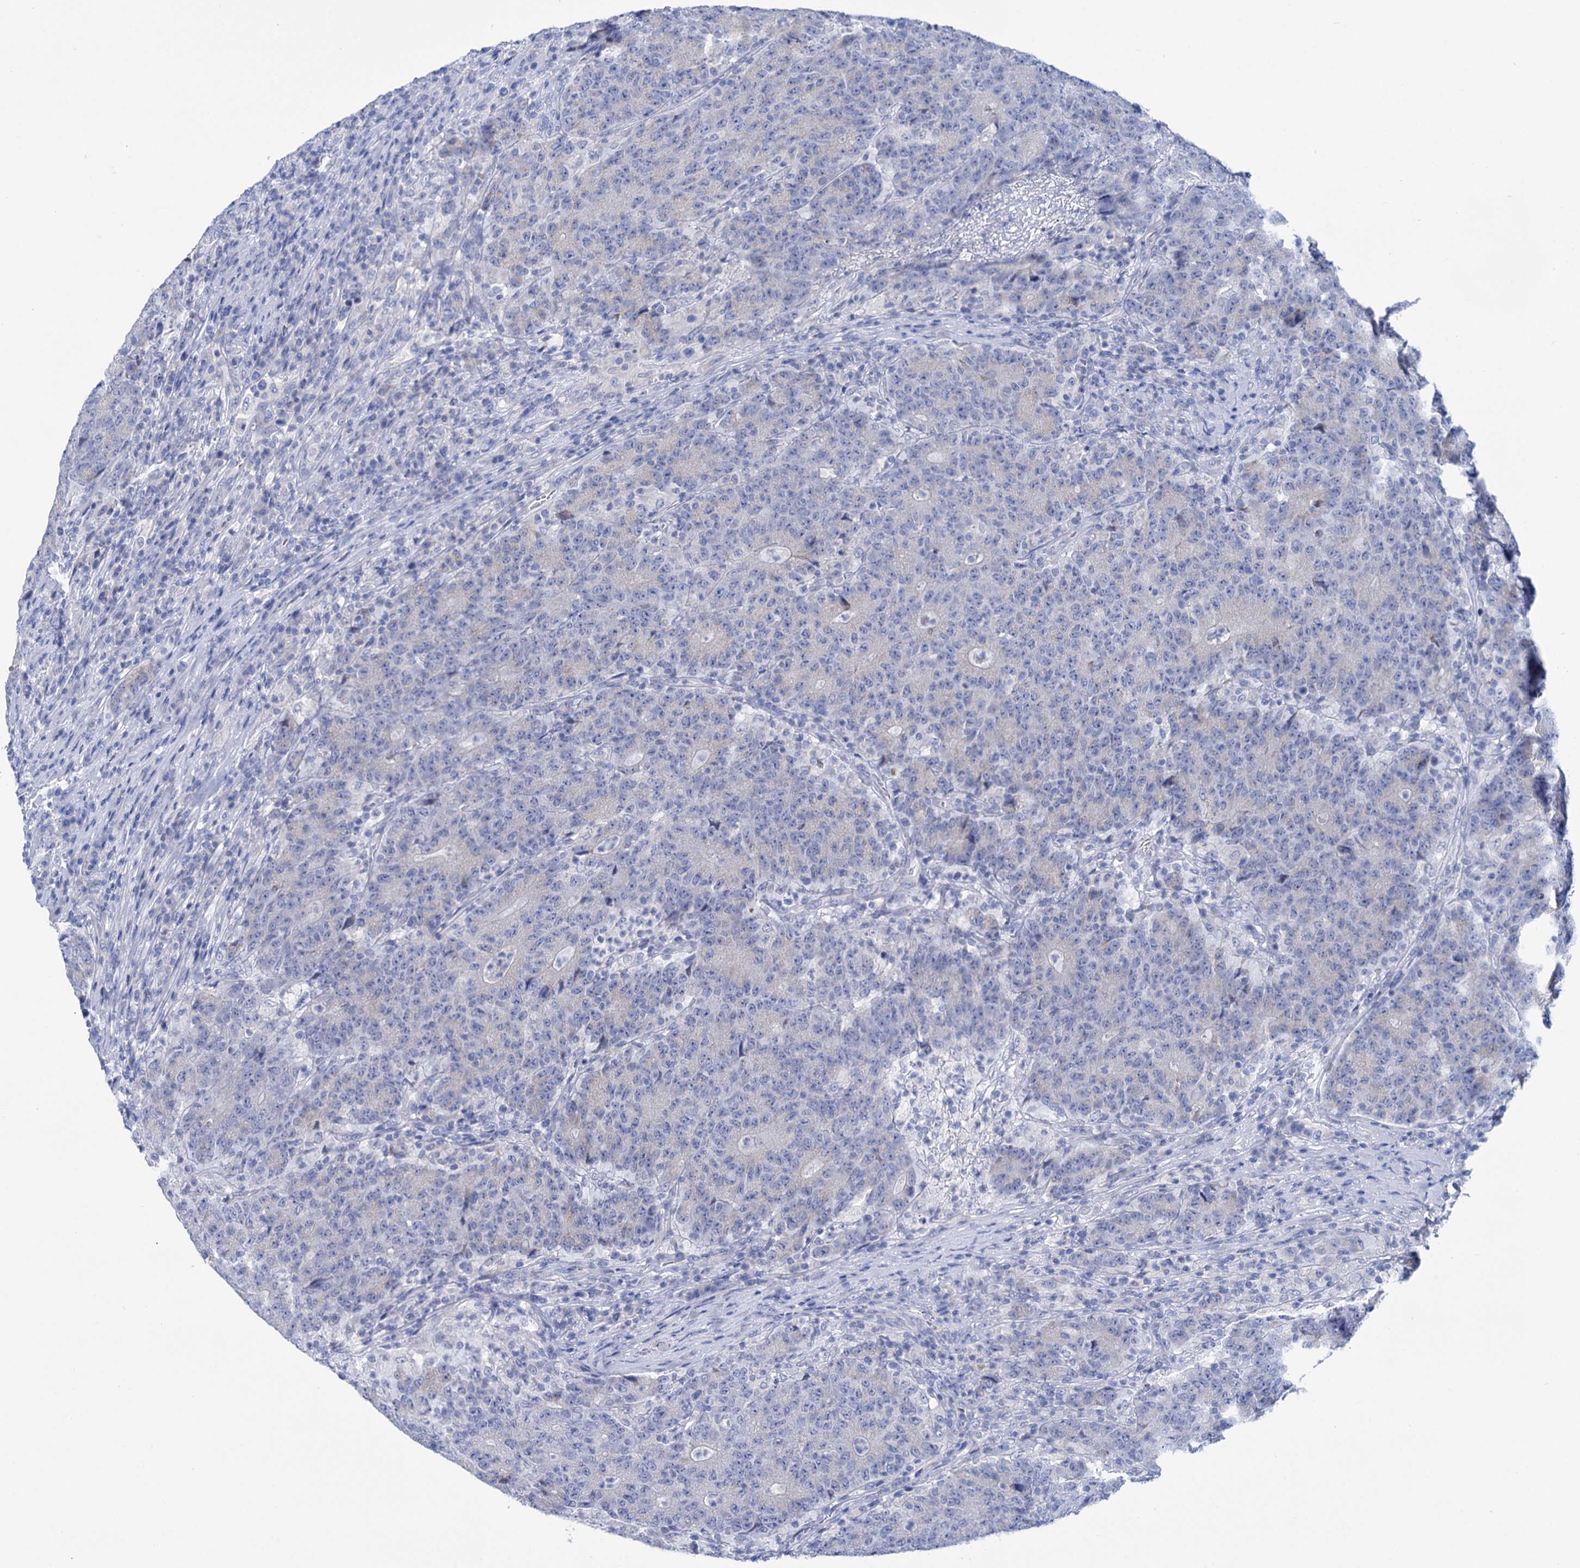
{"staining": {"intensity": "negative", "quantity": "none", "location": "none"}, "tissue": "colorectal cancer", "cell_type": "Tumor cells", "image_type": "cancer", "snomed": [{"axis": "morphology", "description": "Adenocarcinoma, NOS"}, {"axis": "topography", "description": "Colon"}], "caption": "Histopathology image shows no protein staining in tumor cells of colorectal cancer (adenocarcinoma) tissue. The staining is performed using DAB brown chromogen with nuclei counter-stained in using hematoxylin.", "gene": "YARS2", "patient": {"sex": "female", "age": 75}}